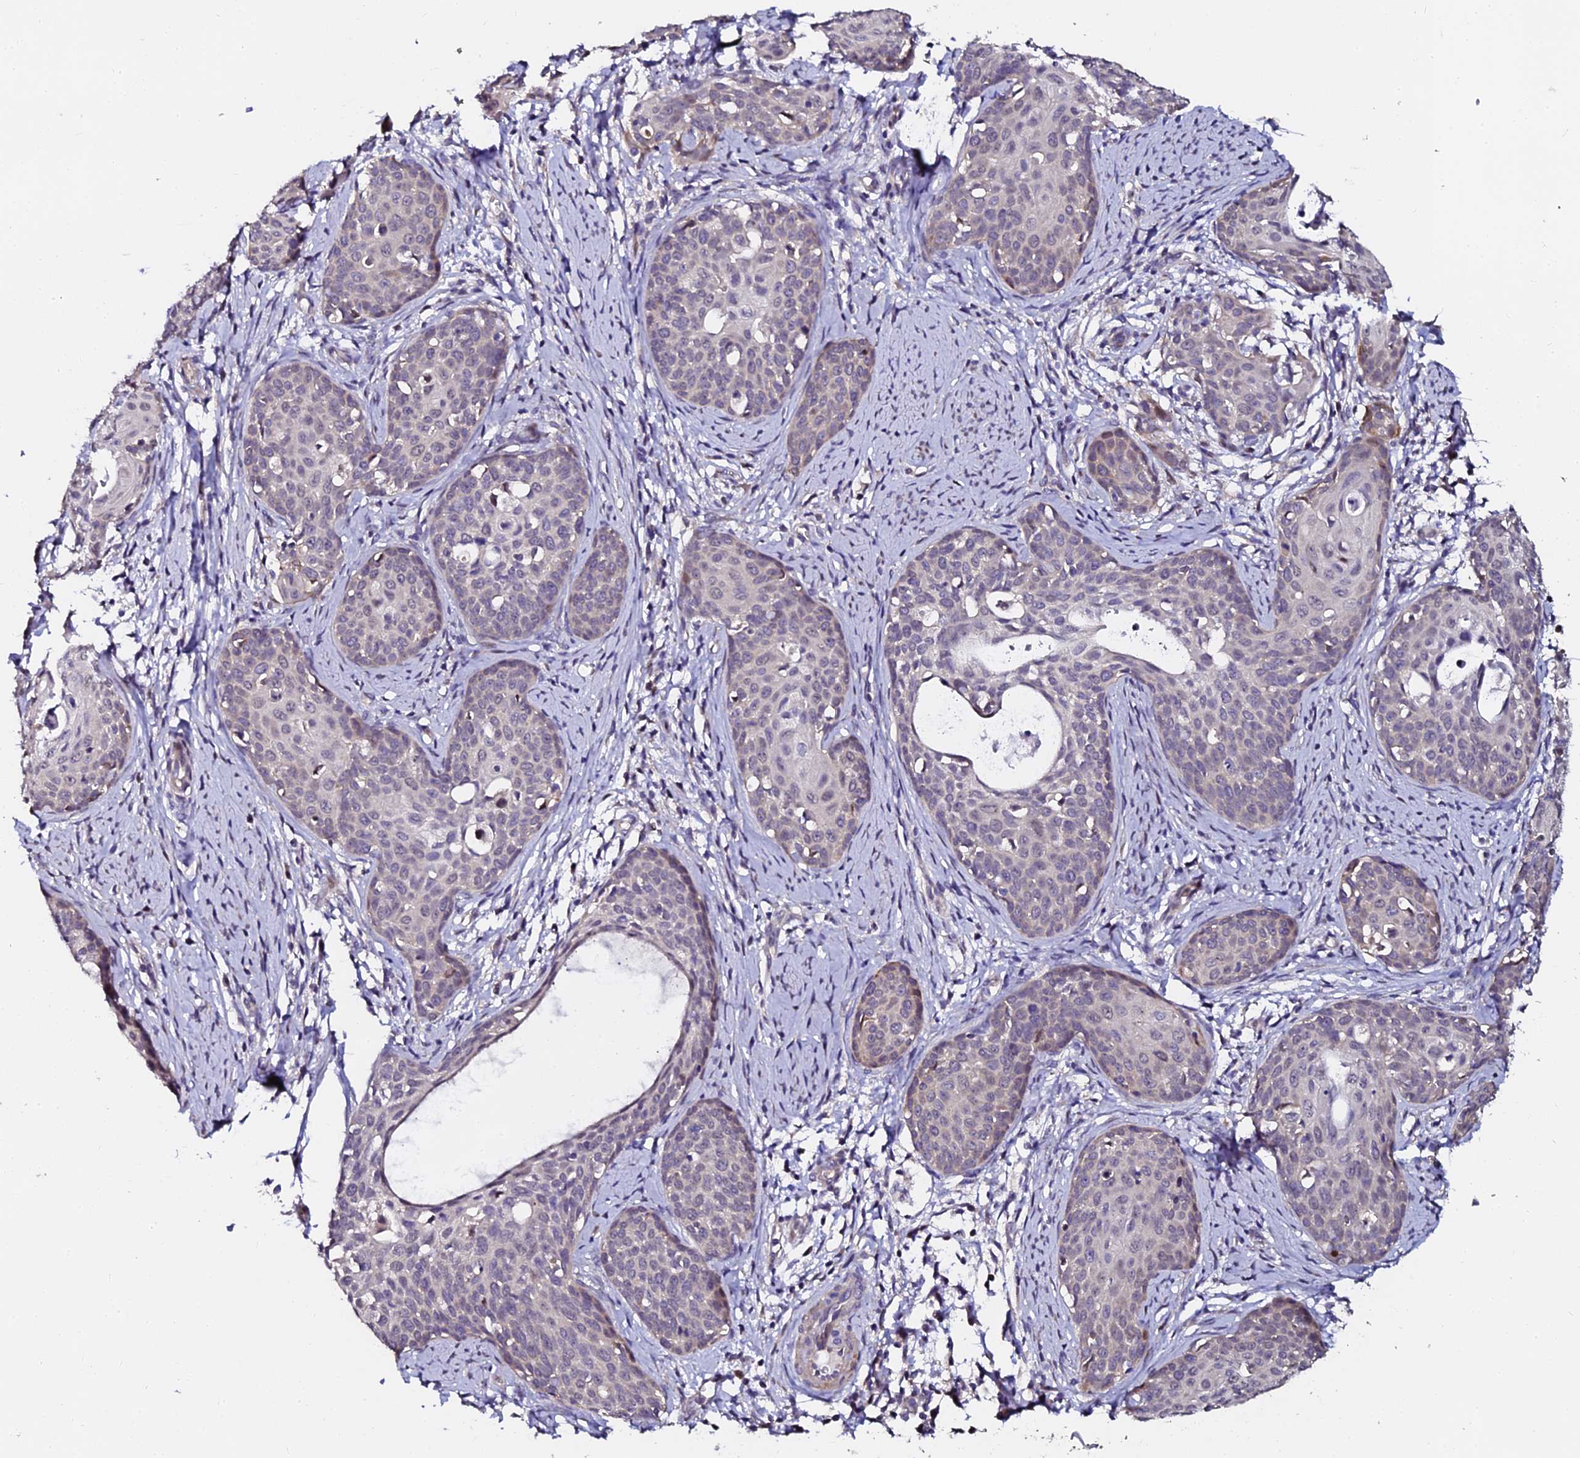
{"staining": {"intensity": "negative", "quantity": "none", "location": "none"}, "tissue": "cervical cancer", "cell_type": "Tumor cells", "image_type": "cancer", "snomed": [{"axis": "morphology", "description": "Squamous cell carcinoma, NOS"}, {"axis": "topography", "description": "Cervix"}], "caption": "High power microscopy micrograph of an IHC micrograph of squamous cell carcinoma (cervical), revealing no significant positivity in tumor cells.", "gene": "GPN3", "patient": {"sex": "female", "age": 52}}